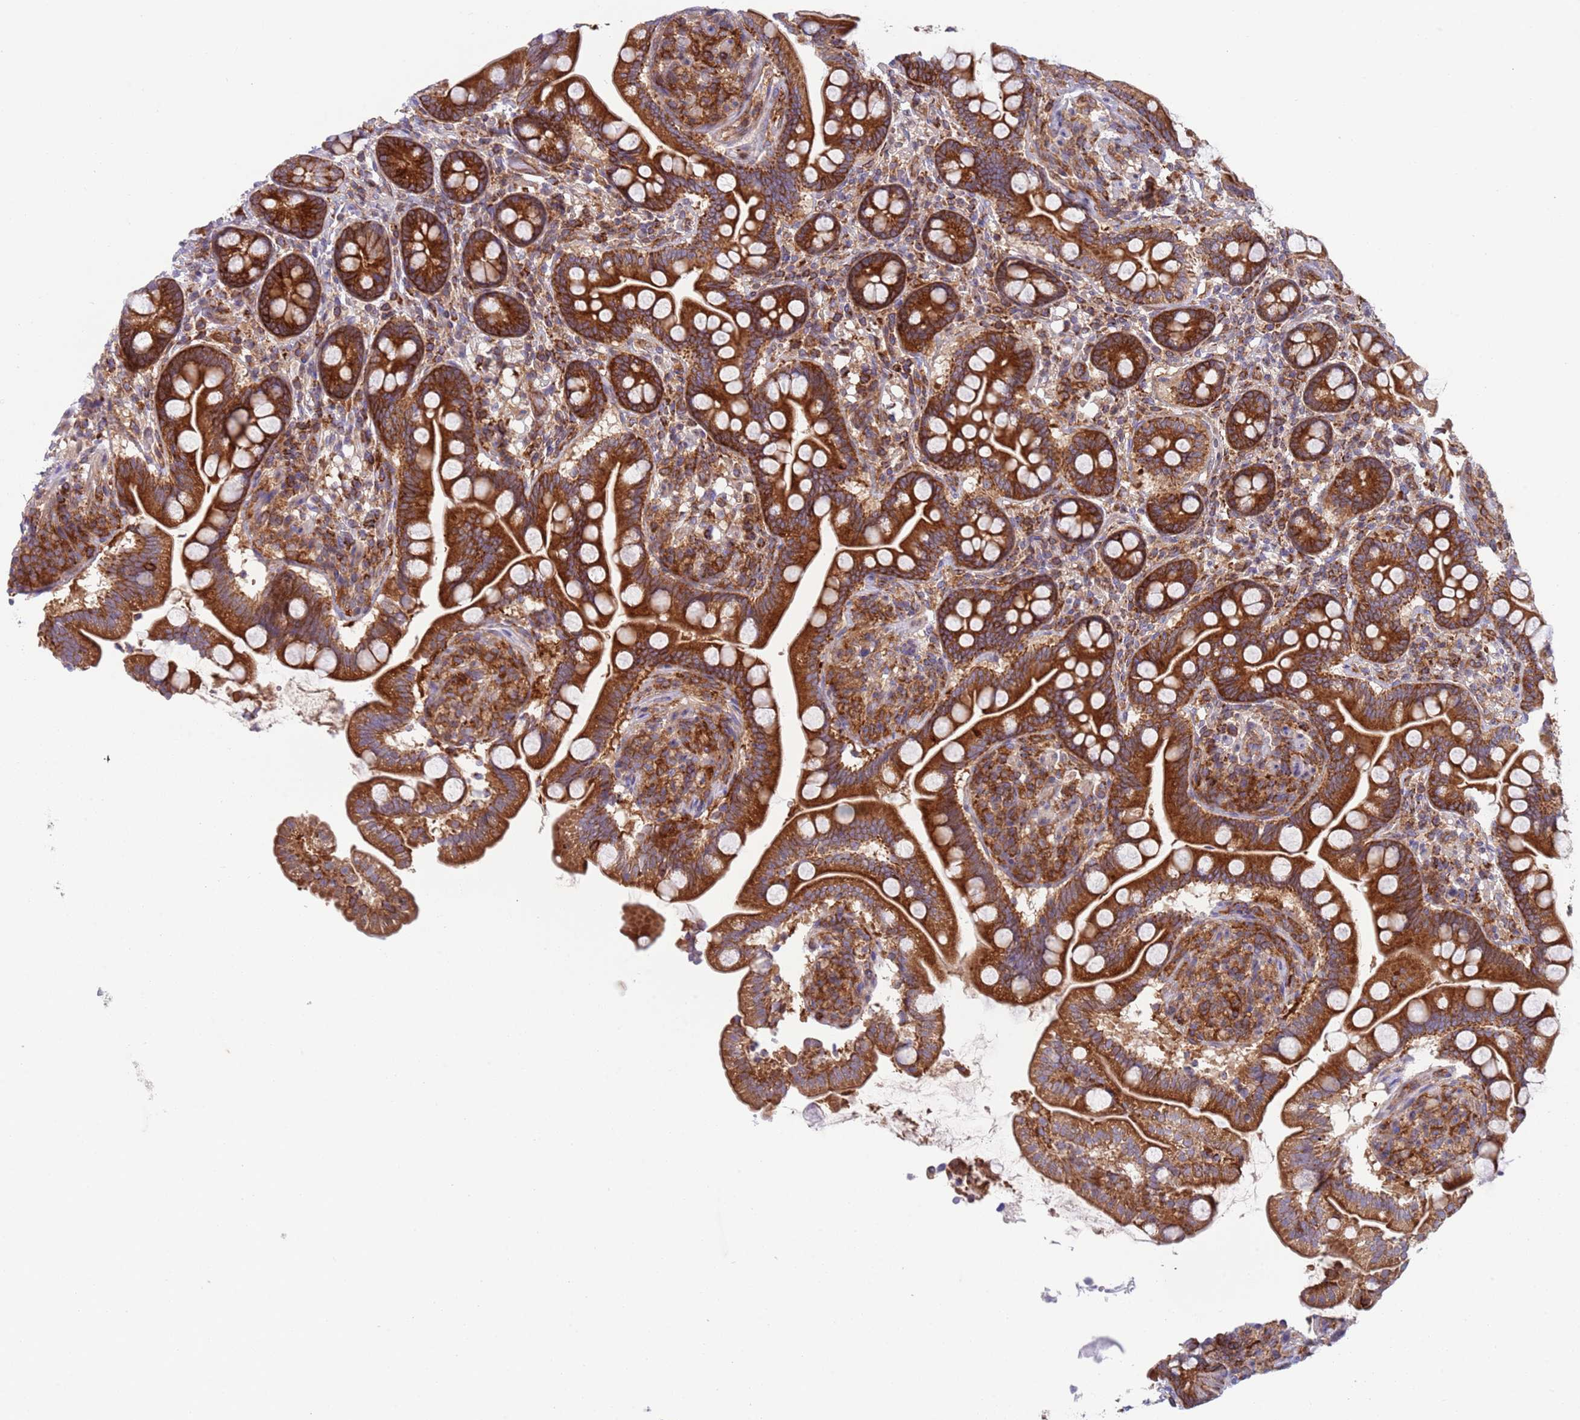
{"staining": {"intensity": "strong", "quantity": ">75%", "location": "cytoplasmic/membranous"}, "tissue": "small intestine", "cell_type": "Glandular cells", "image_type": "normal", "snomed": [{"axis": "morphology", "description": "Normal tissue, NOS"}, {"axis": "topography", "description": "Small intestine"}], "caption": "Immunohistochemistry photomicrograph of unremarkable small intestine stained for a protein (brown), which shows high levels of strong cytoplasmic/membranous positivity in approximately >75% of glandular cells.", "gene": "ZMYM5", "patient": {"sex": "female", "age": 64}}